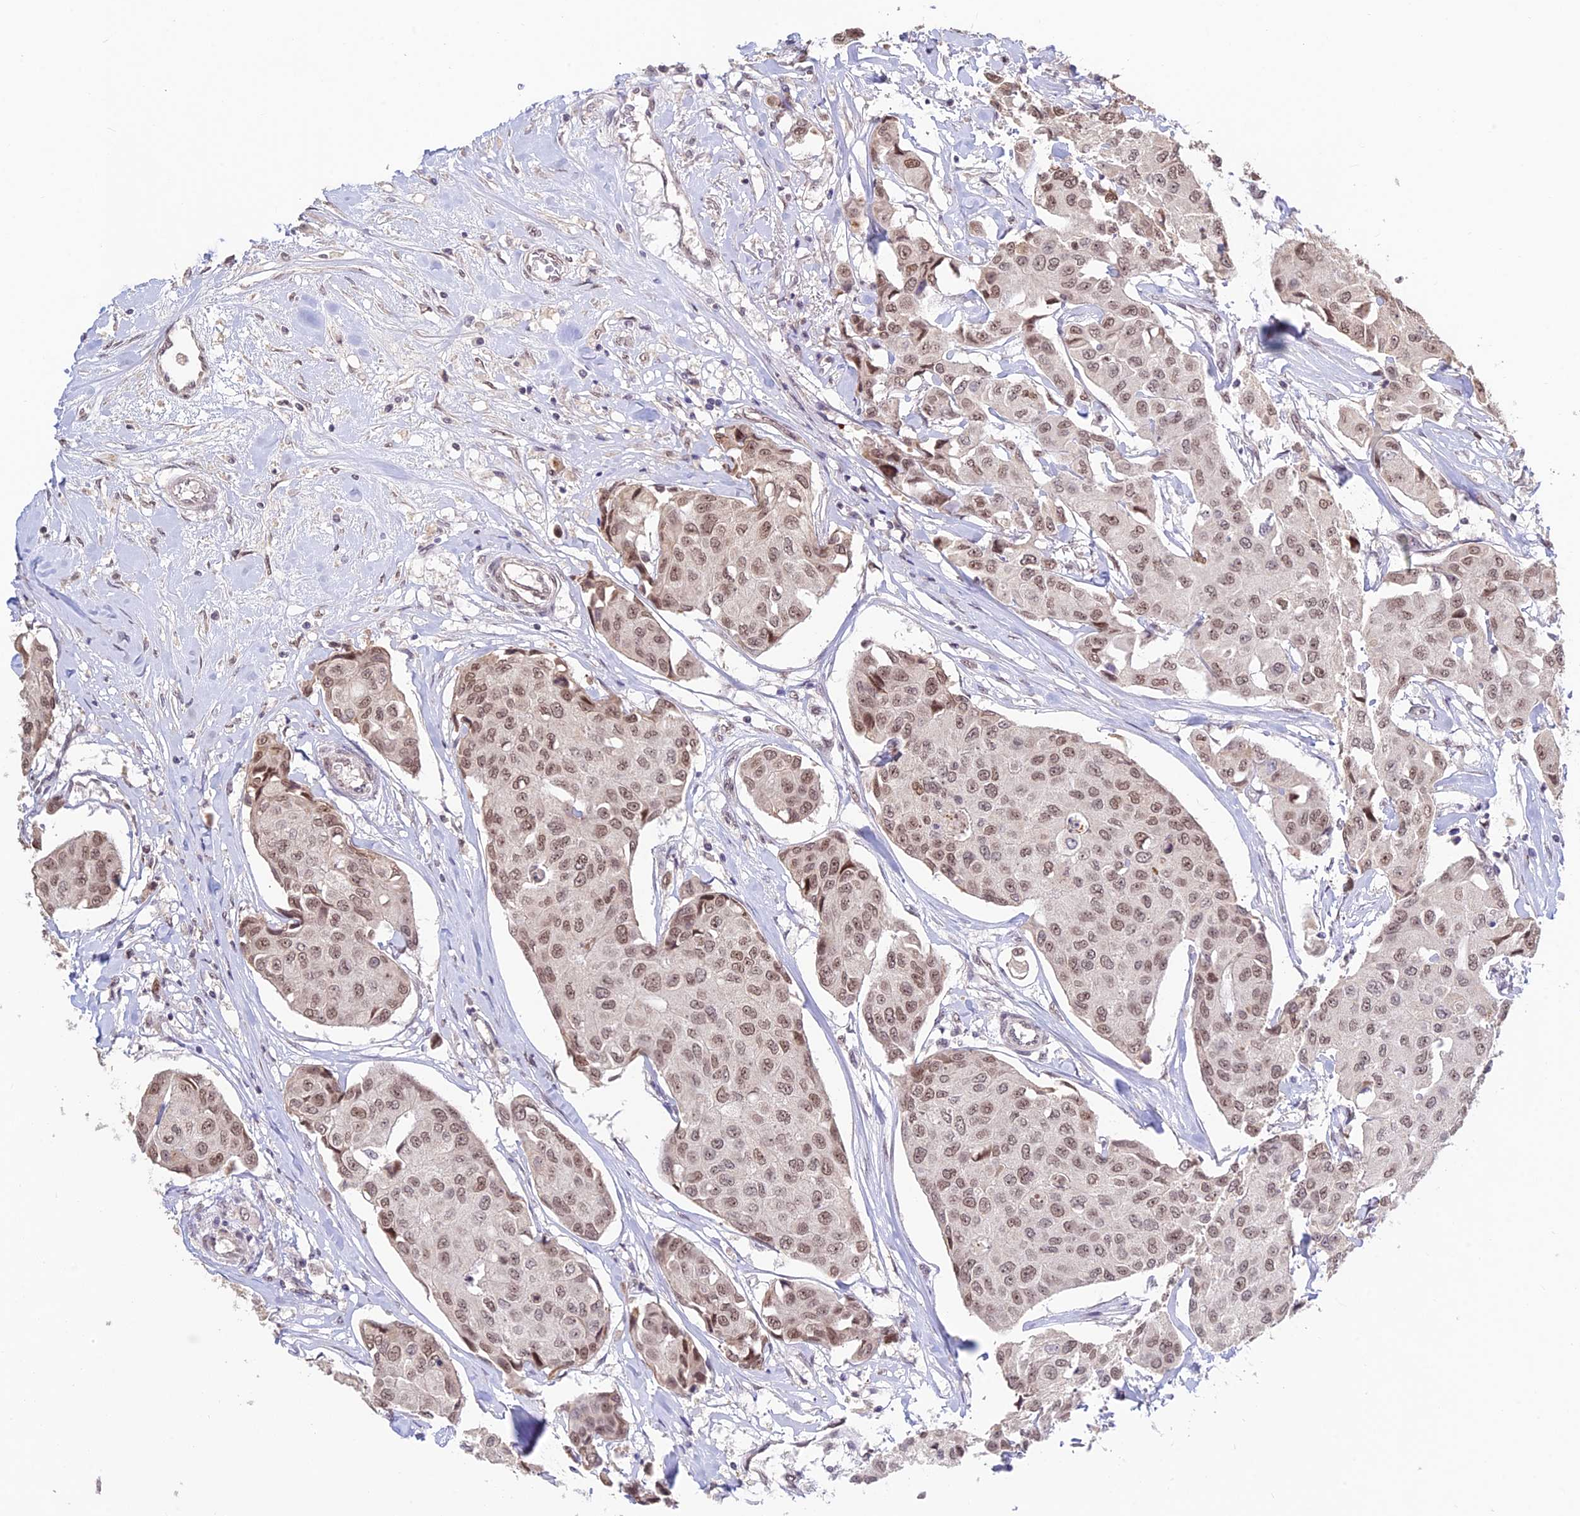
{"staining": {"intensity": "weak", "quantity": ">75%", "location": "nuclear"}, "tissue": "breast cancer", "cell_type": "Tumor cells", "image_type": "cancer", "snomed": [{"axis": "morphology", "description": "Duct carcinoma"}, {"axis": "topography", "description": "Breast"}], "caption": "DAB immunohistochemical staining of human breast invasive ductal carcinoma demonstrates weak nuclear protein positivity in about >75% of tumor cells. (Stains: DAB (3,3'-diaminobenzidine) in brown, nuclei in blue, Microscopy: brightfield microscopy at high magnification).", "gene": "POLR1G", "patient": {"sex": "female", "age": 80}}